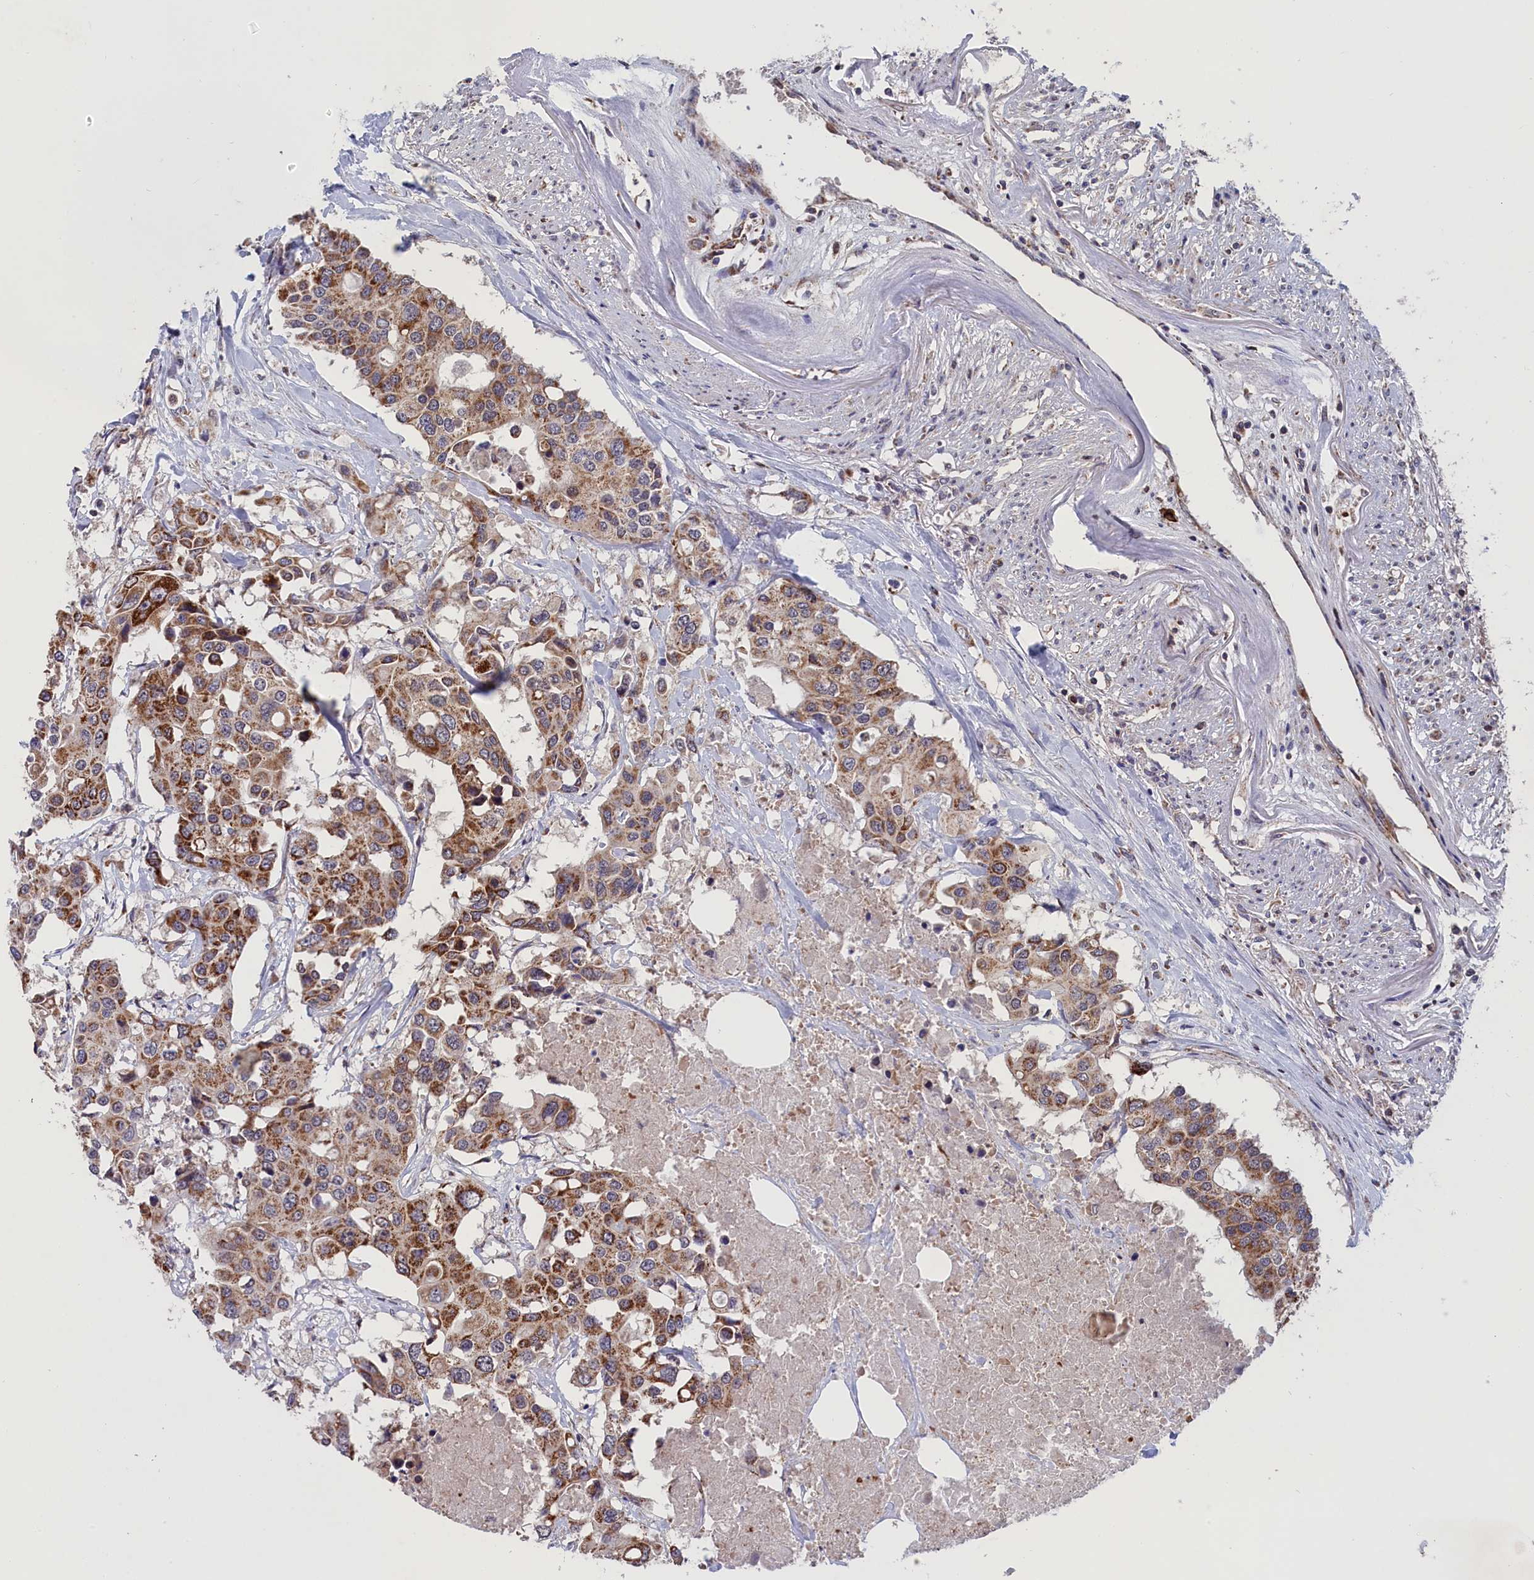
{"staining": {"intensity": "moderate", "quantity": ">75%", "location": "cytoplasmic/membranous"}, "tissue": "colorectal cancer", "cell_type": "Tumor cells", "image_type": "cancer", "snomed": [{"axis": "morphology", "description": "Adenocarcinoma, NOS"}, {"axis": "topography", "description": "Colon"}], "caption": "There is medium levels of moderate cytoplasmic/membranous positivity in tumor cells of colorectal cancer (adenocarcinoma), as demonstrated by immunohistochemical staining (brown color).", "gene": "TIMM44", "patient": {"sex": "male", "age": 77}}